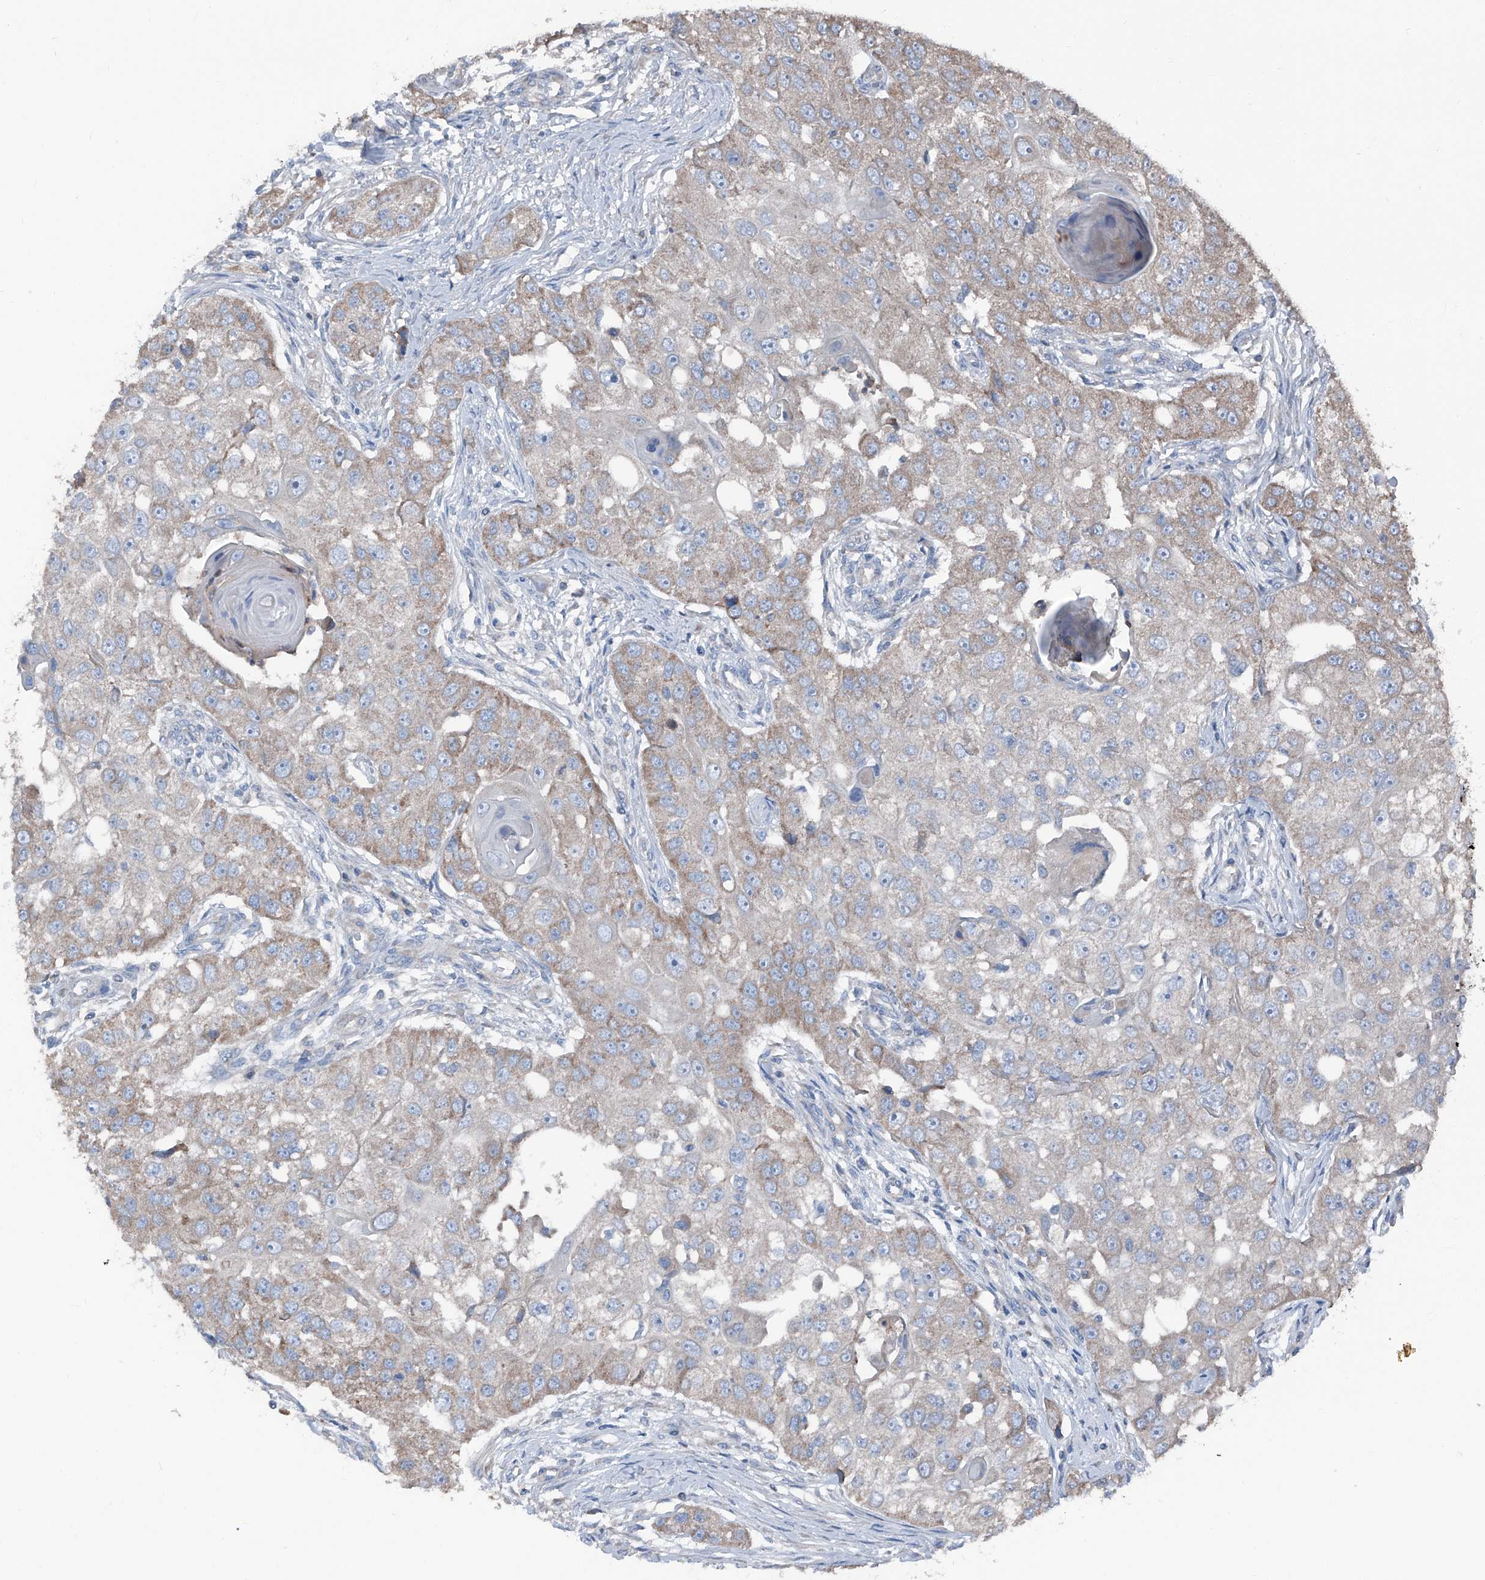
{"staining": {"intensity": "negative", "quantity": "none", "location": "none"}, "tissue": "head and neck cancer", "cell_type": "Tumor cells", "image_type": "cancer", "snomed": [{"axis": "morphology", "description": "Normal tissue, NOS"}, {"axis": "morphology", "description": "Squamous cell carcinoma, NOS"}, {"axis": "topography", "description": "Skeletal muscle"}, {"axis": "topography", "description": "Head-Neck"}], "caption": "Tumor cells are negative for brown protein staining in head and neck squamous cell carcinoma.", "gene": "GPAT3", "patient": {"sex": "male", "age": 51}}